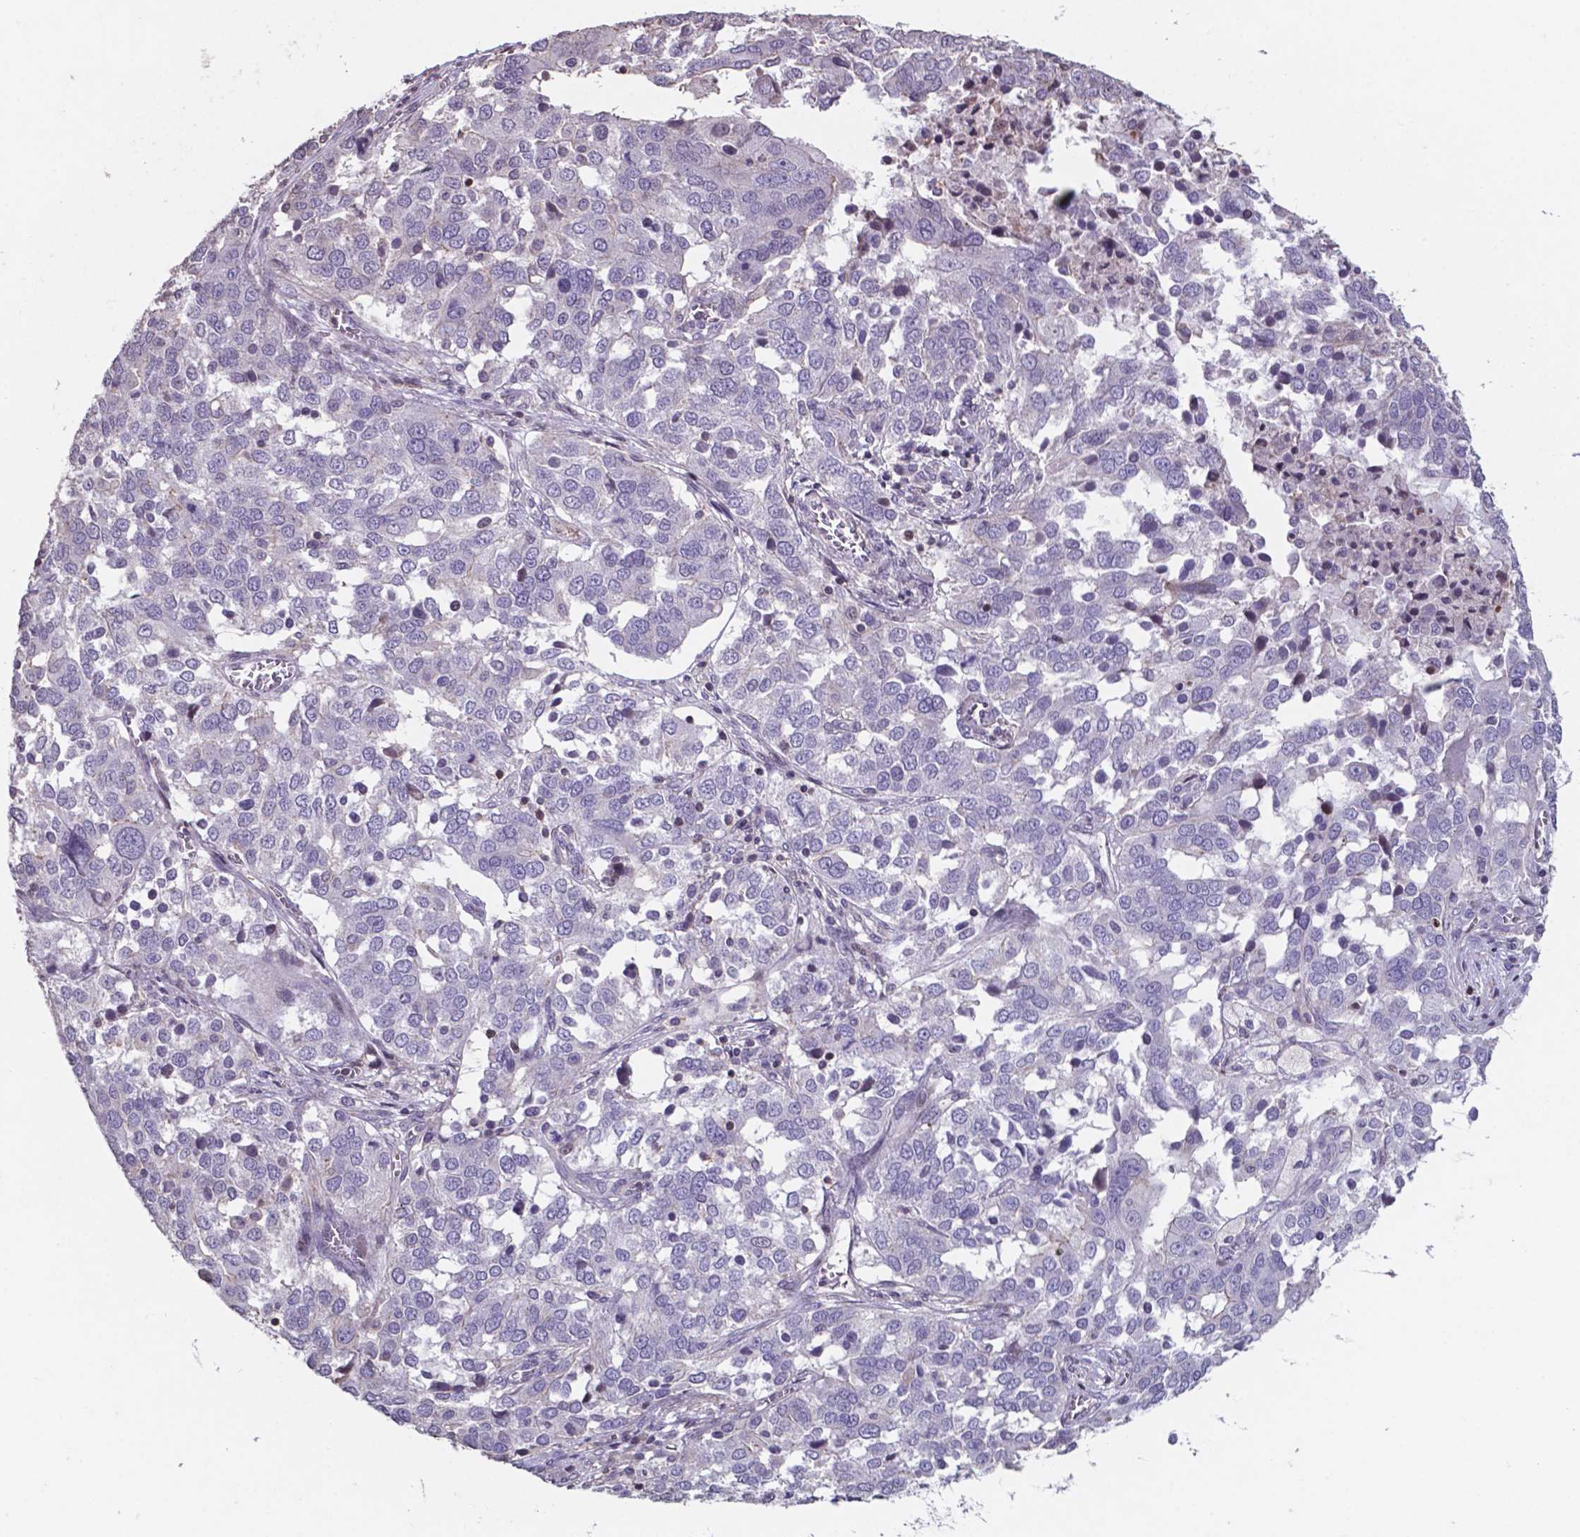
{"staining": {"intensity": "negative", "quantity": "none", "location": "none"}, "tissue": "ovarian cancer", "cell_type": "Tumor cells", "image_type": "cancer", "snomed": [{"axis": "morphology", "description": "Carcinoma, endometroid"}, {"axis": "topography", "description": "Soft tissue"}, {"axis": "topography", "description": "Ovary"}], "caption": "DAB (3,3'-diaminobenzidine) immunohistochemical staining of human endometroid carcinoma (ovarian) exhibits no significant staining in tumor cells.", "gene": "MLC1", "patient": {"sex": "female", "age": 52}}